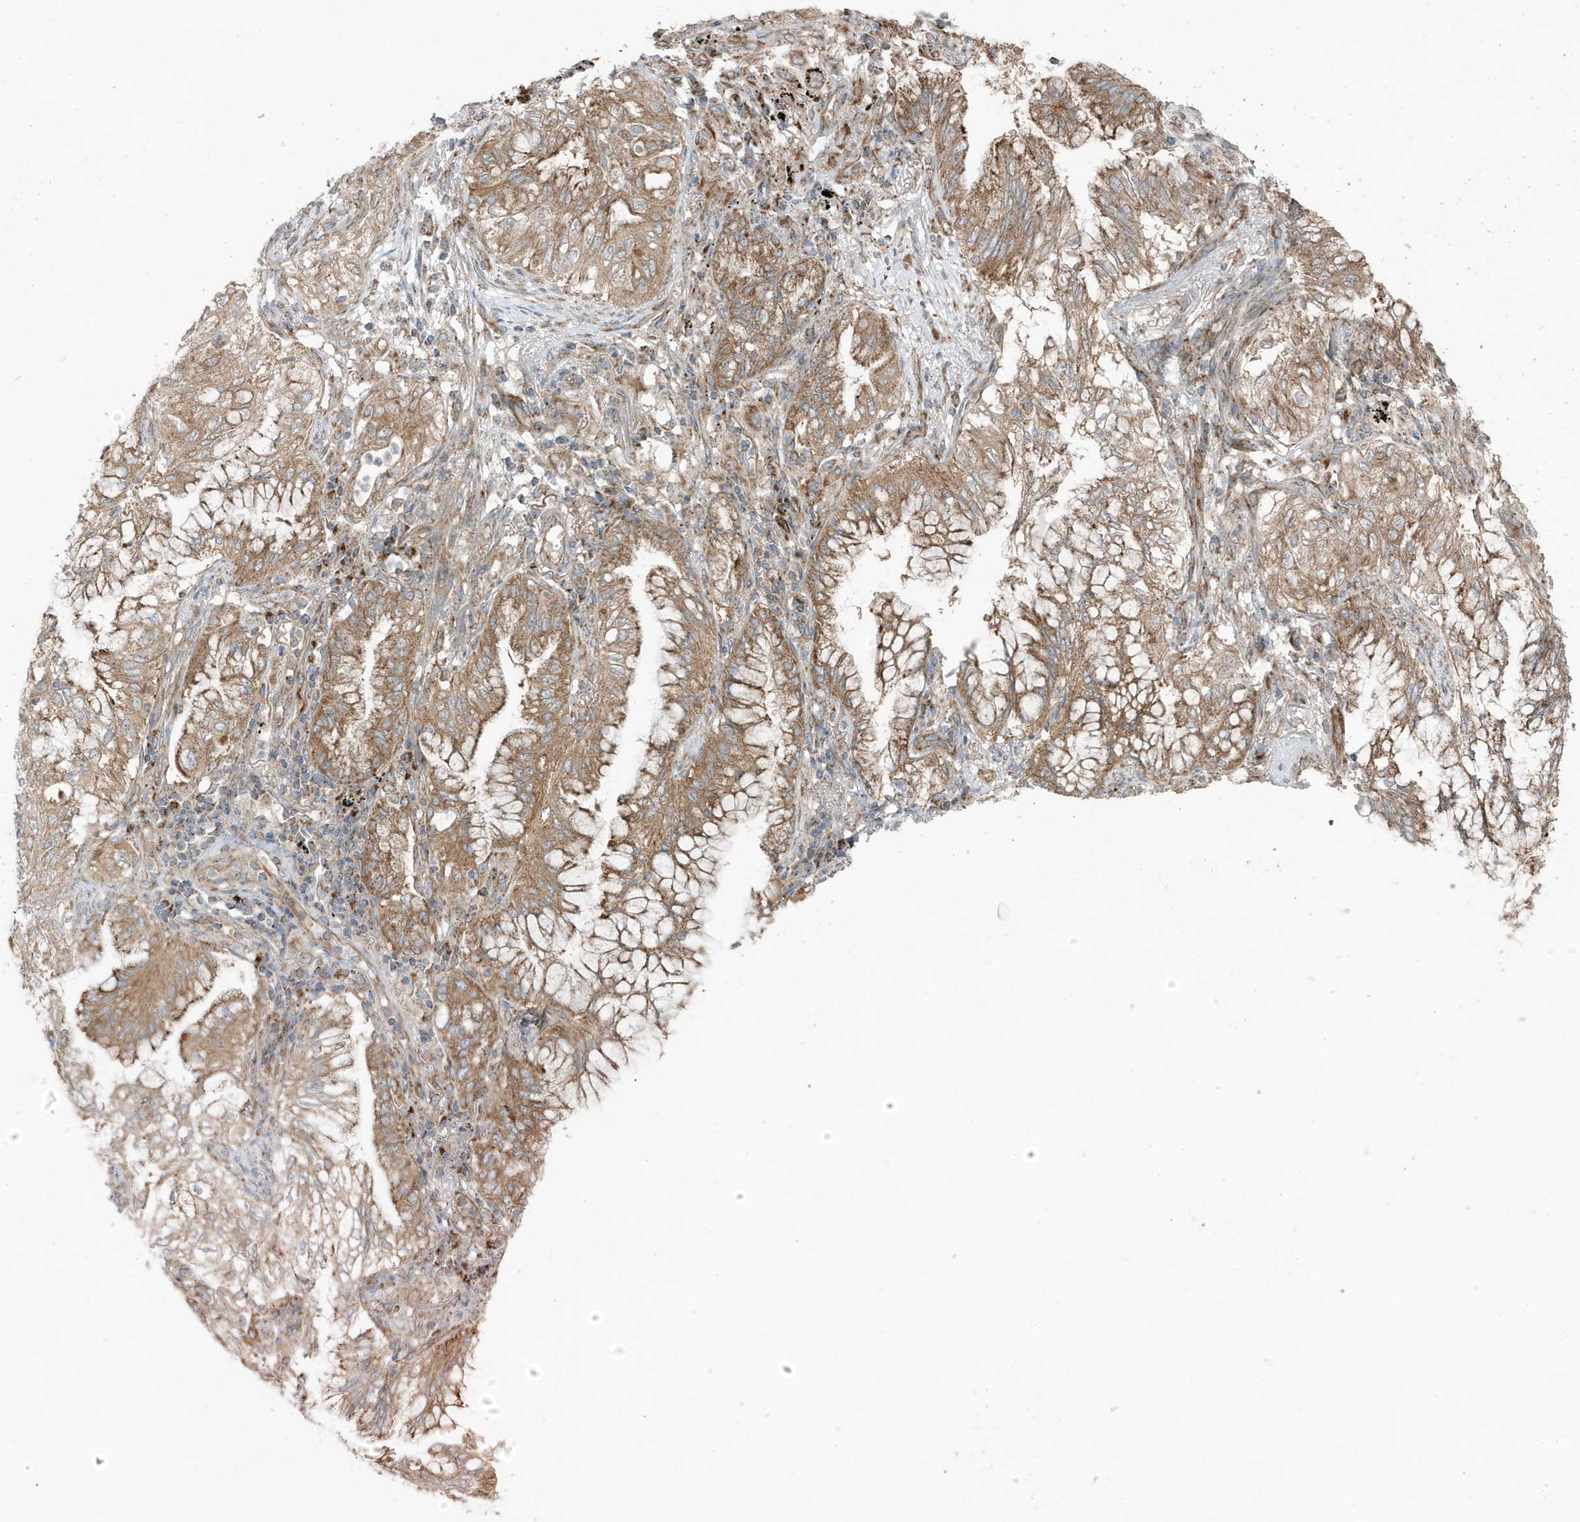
{"staining": {"intensity": "moderate", "quantity": ">75%", "location": "cytoplasmic/membranous"}, "tissue": "lung cancer", "cell_type": "Tumor cells", "image_type": "cancer", "snomed": [{"axis": "morphology", "description": "Adenocarcinoma, NOS"}, {"axis": "topography", "description": "Lung"}], "caption": "Protein positivity by IHC demonstrates moderate cytoplasmic/membranous expression in approximately >75% of tumor cells in lung adenocarcinoma.", "gene": "GOLGA4", "patient": {"sex": "female", "age": 70}}